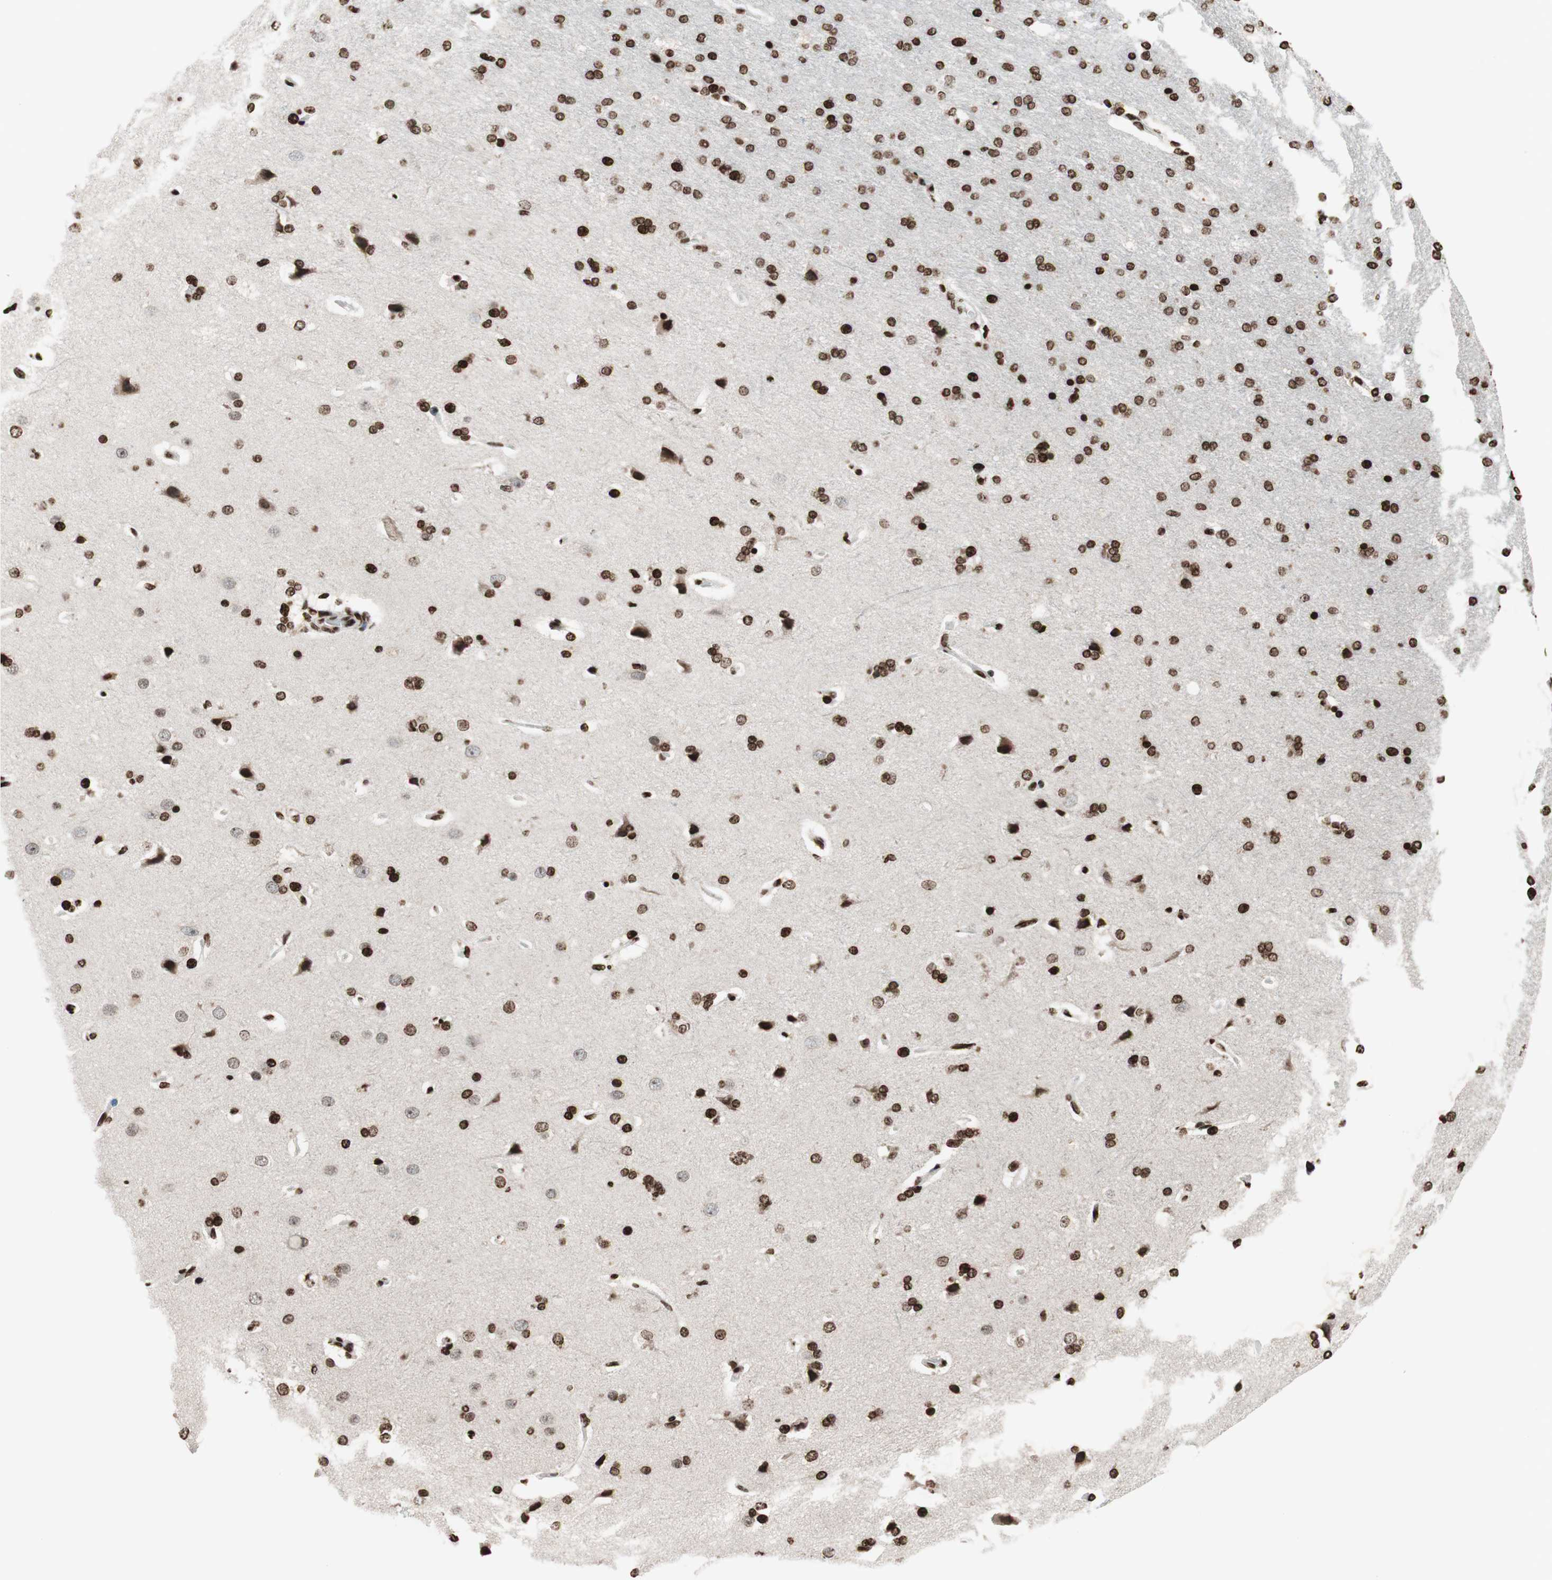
{"staining": {"intensity": "strong", "quantity": ">75%", "location": "nuclear"}, "tissue": "cerebral cortex", "cell_type": "Endothelial cells", "image_type": "normal", "snomed": [{"axis": "morphology", "description": "Normal tissue, NOS"}, {"axis": "topography", "description": "Cerebral cortex"}], "caption": "Immunohistochemical staining of unremarkable human cerebral cortex shows high levels of strong nuclear staining in about >75% of endothelial cells.", "gene": "NCOA3", "patient": {"sex": "male", "age": 62}}